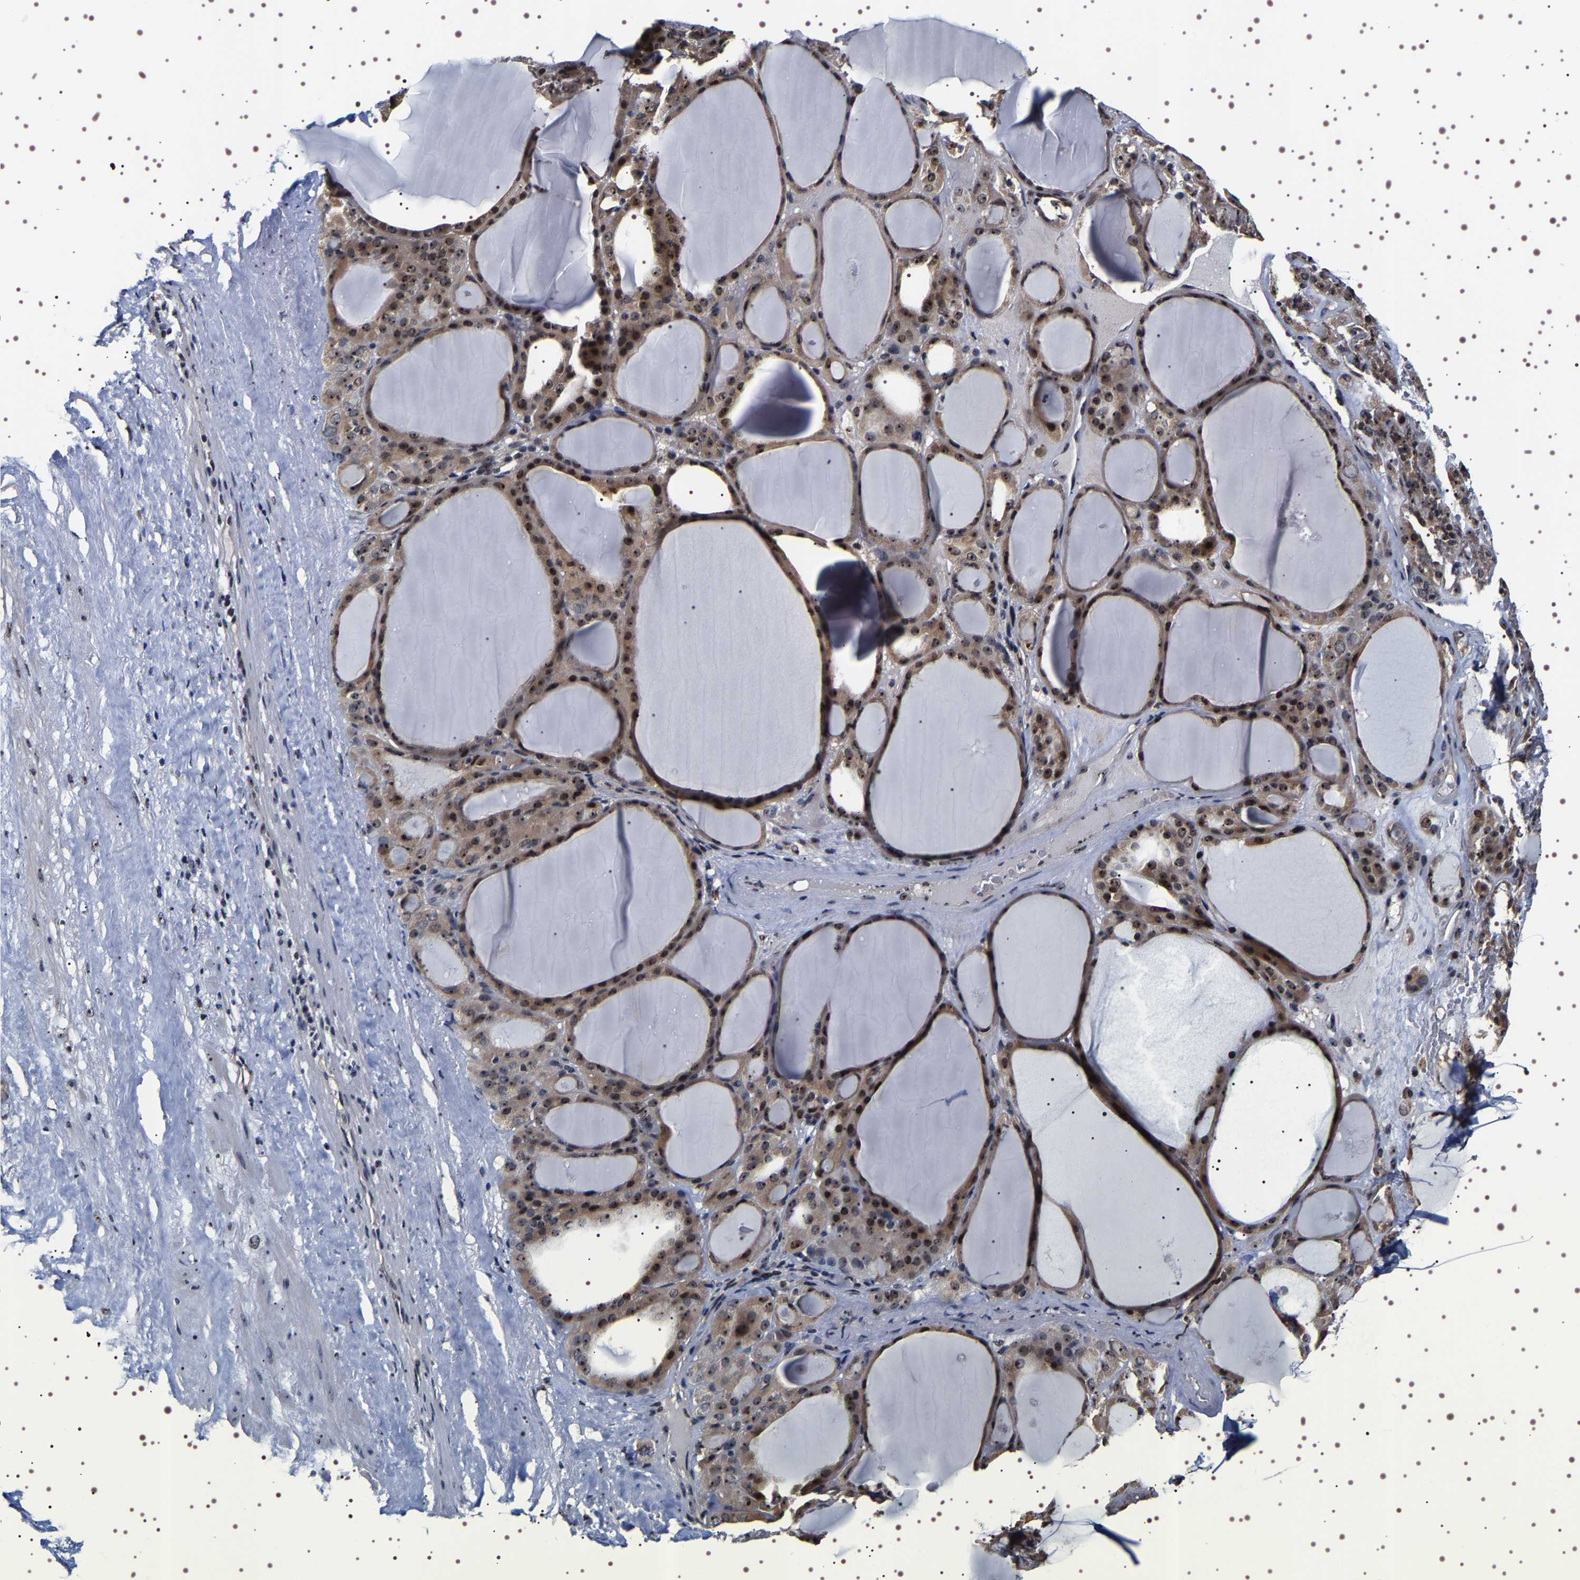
{"staining": {"intensity": "strong", "quantity": ">75%", "location": "cytoplasmic/membranous,nuclear"}, "tissue": "thyroid gland", "cell_type": "Glandular cells", "image_type": "normal", "snomed": [{"axis": "morphology", "description": "Normal tissue, NOS"}, {"axis": "morphology", "description": "Carcinoma, NOS"}, {"axis": "topography", "description": "Thyroid gland"}], "caption": "Protein staining demonstrates strong cytoplasmic/membranous,nuclear staining in approximately >75% of glandular cells in benign thyroid gland. Nuclei are stained in blue.", "gene": "GNL3", "patient": {"sex": "female", "age": 86}}